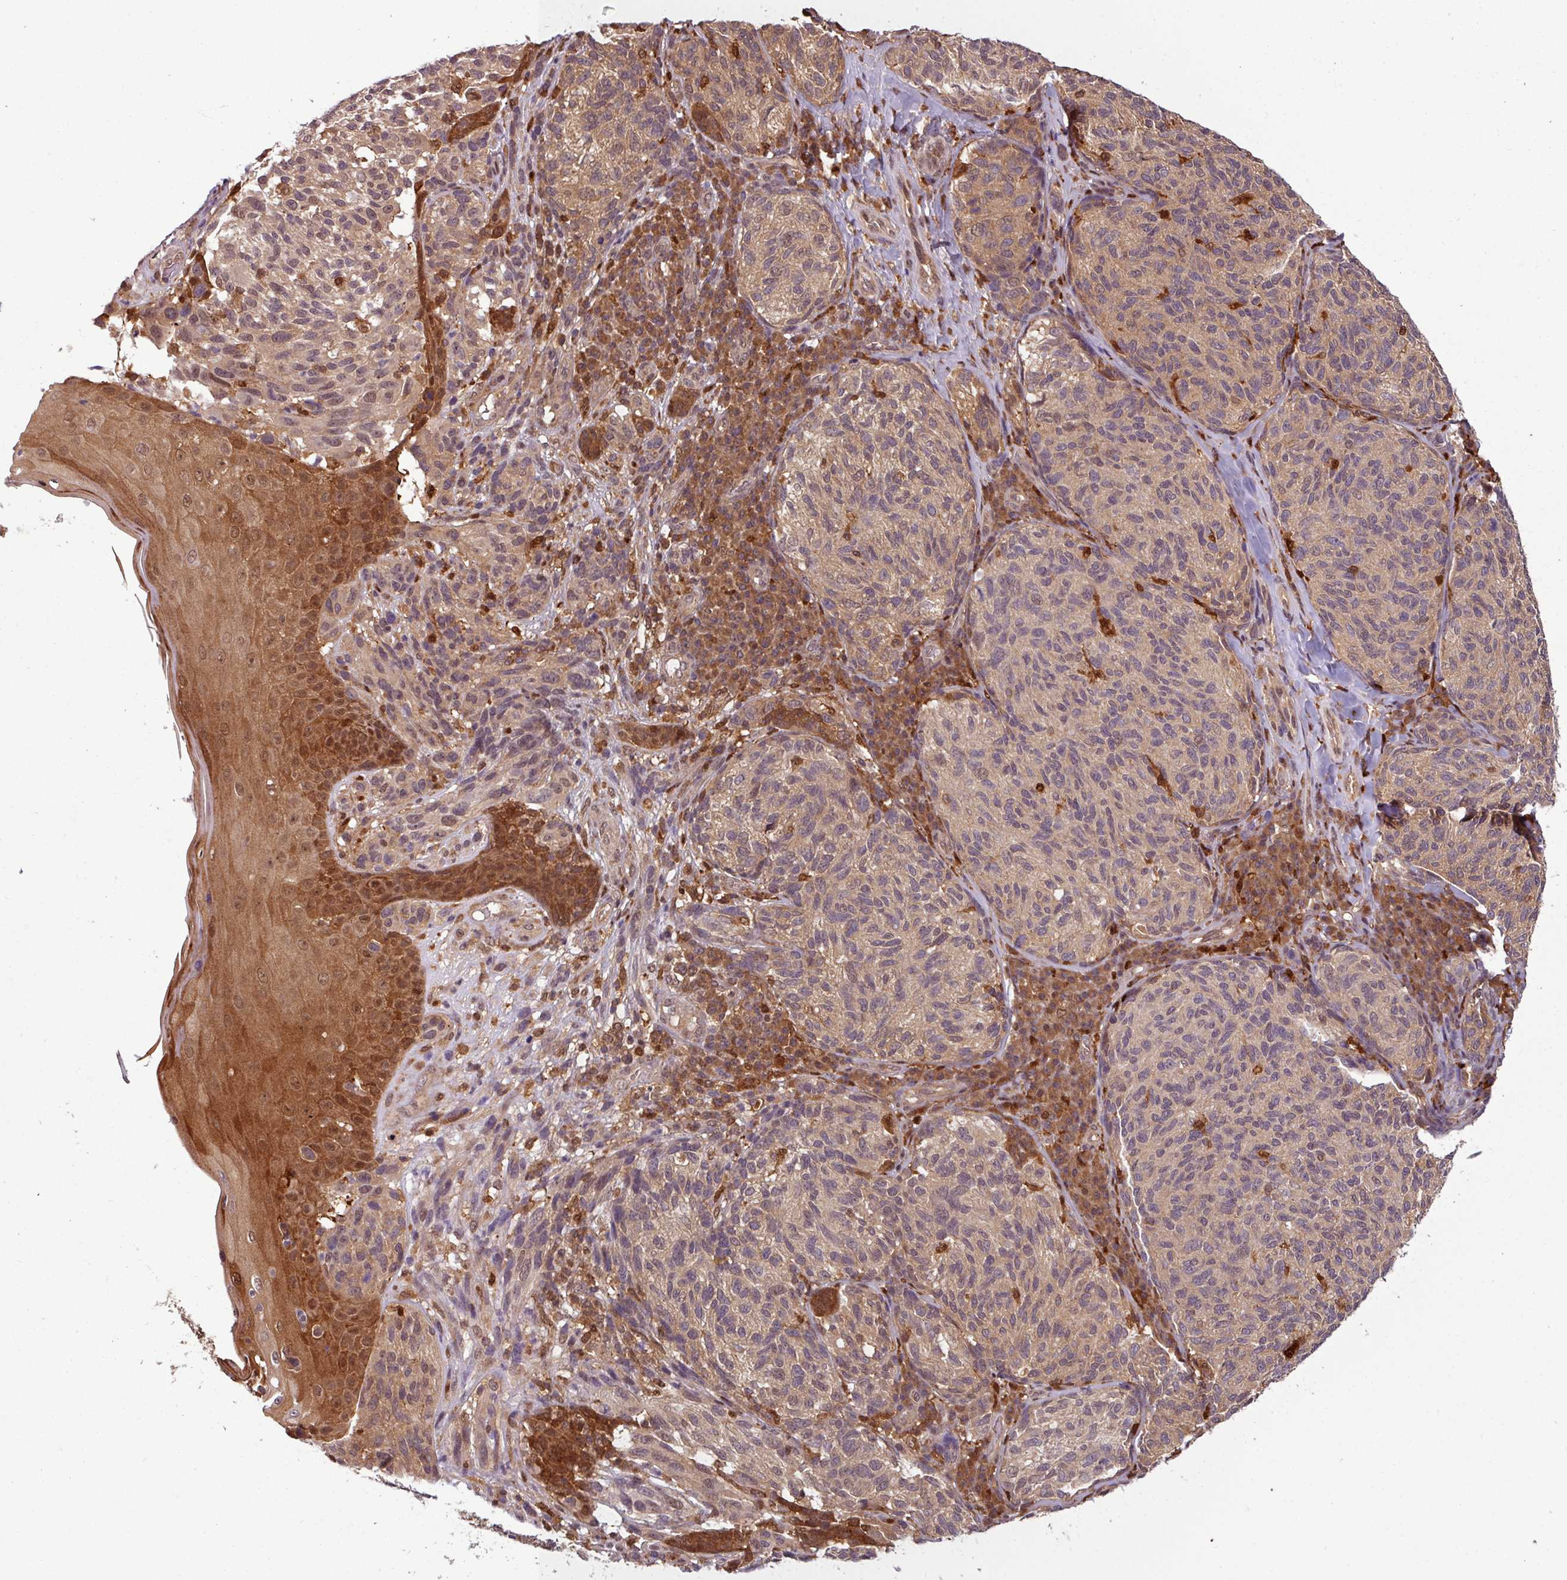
{"staining": {"intensity": "weak", "quantity": "<25%", "location": "nuclear"}, "tissue": "melanoma", "cell_type": "Tumor cells", "image_type": "cancer", "snomed": [{"axis": "morphology", "description": "Malignant melanoma, NOS"}, {"axis": "topography", "description": "Skin"}], "caption": "The immunohistochemistry histopathology image has no significant staining in tumor cells of melanoma tissue.", "gene": "KCTD11", "patient": {"sex": "female", "age": 73}}